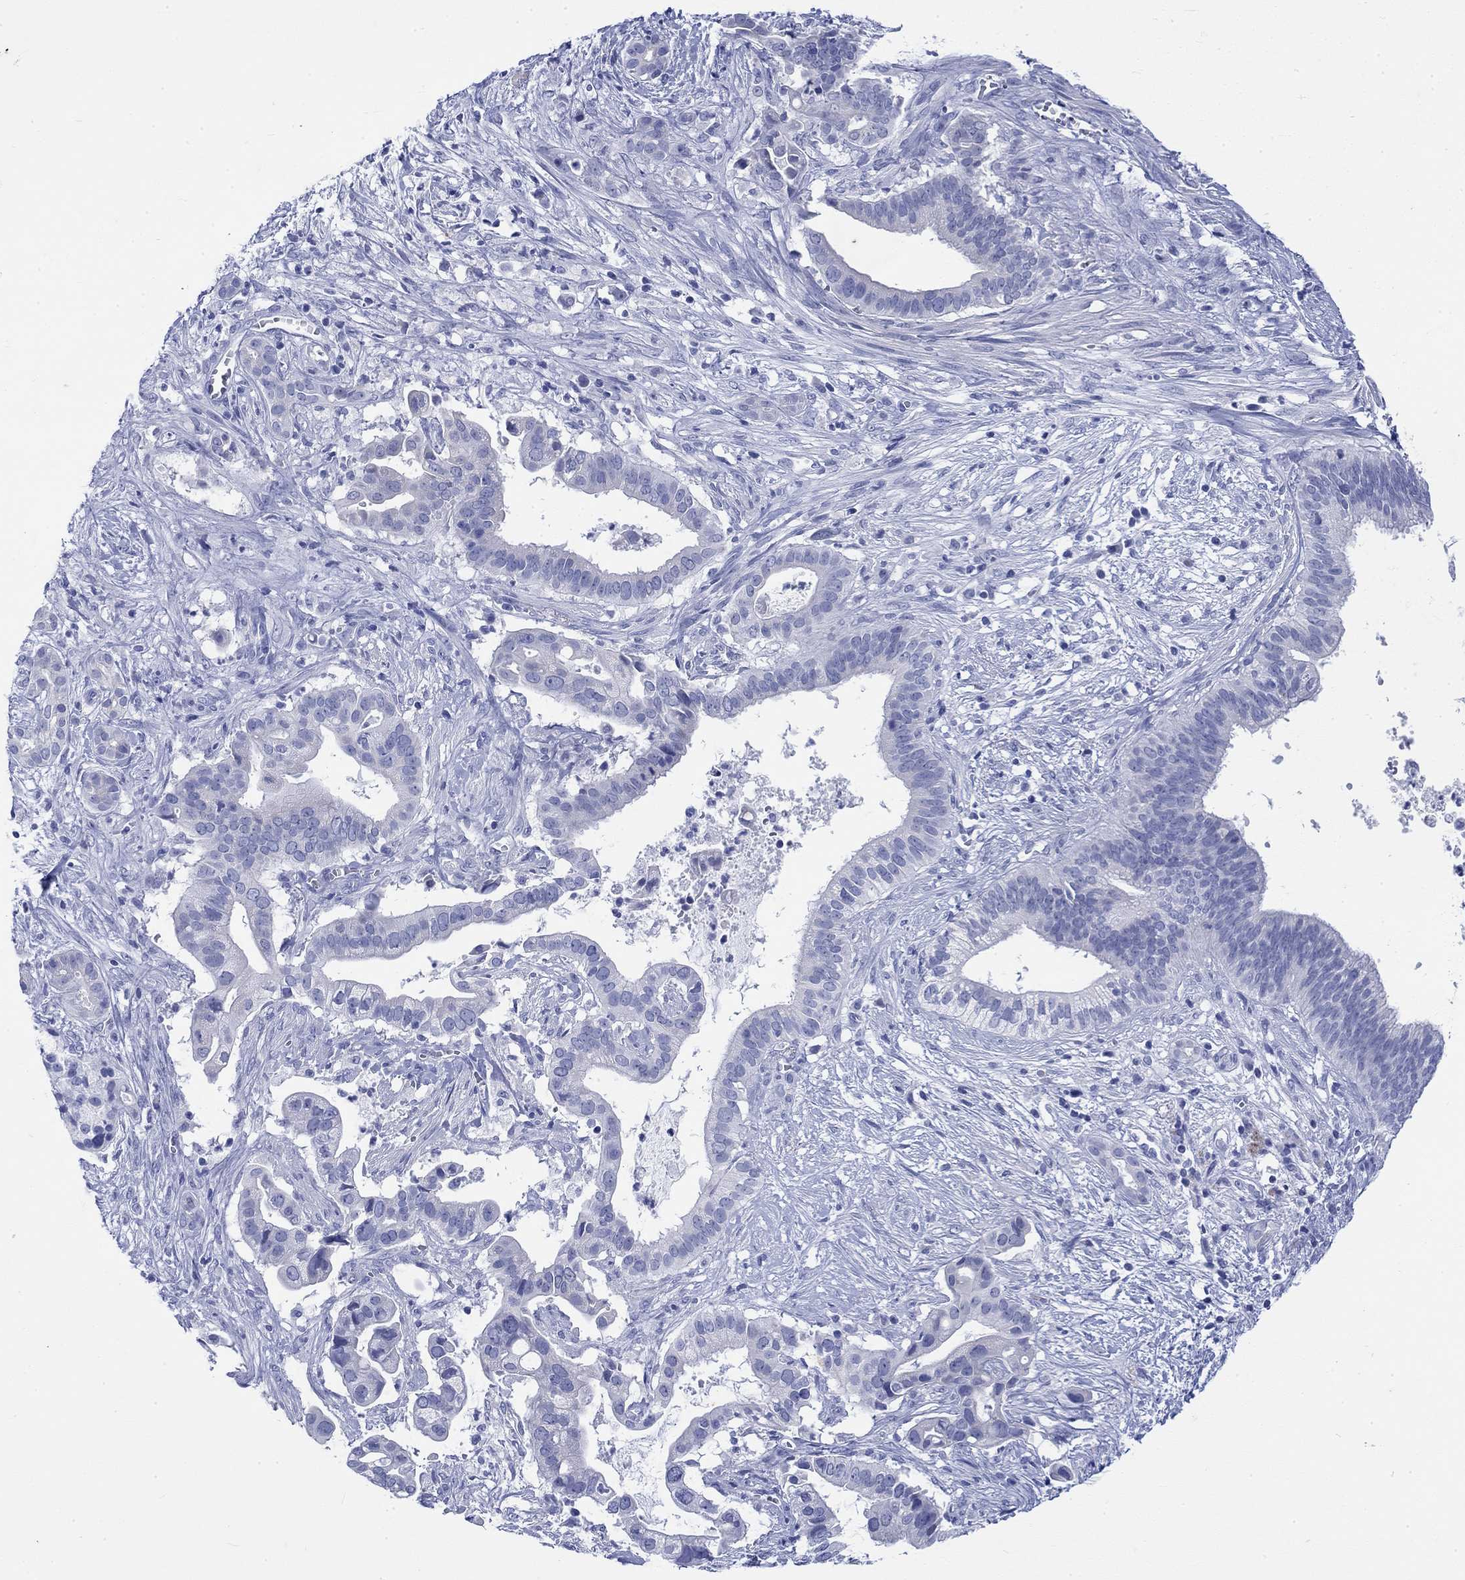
{"staining": {"intensity": "negative", "quantity": "none", "location": "none"}, "tissue": "pancreatic cancer", "cell_type": "Tumor cells", "image_type": "cancer", "snomed": [{"axis": "morphology", "description": "Adenocarcinoma, NOS"}, {"axis": "topography", "description": "Pancreas"}], "caption": "DAB immunohistochemical staining of human pancreatic cancer shows no significant expression in tumor cells. The staining is performed using DAB brown chromogen with nuclei counter-stained in using hematoxylin.", "gene": "KRT76", "patient": {"sex": "male", "age": 61}}